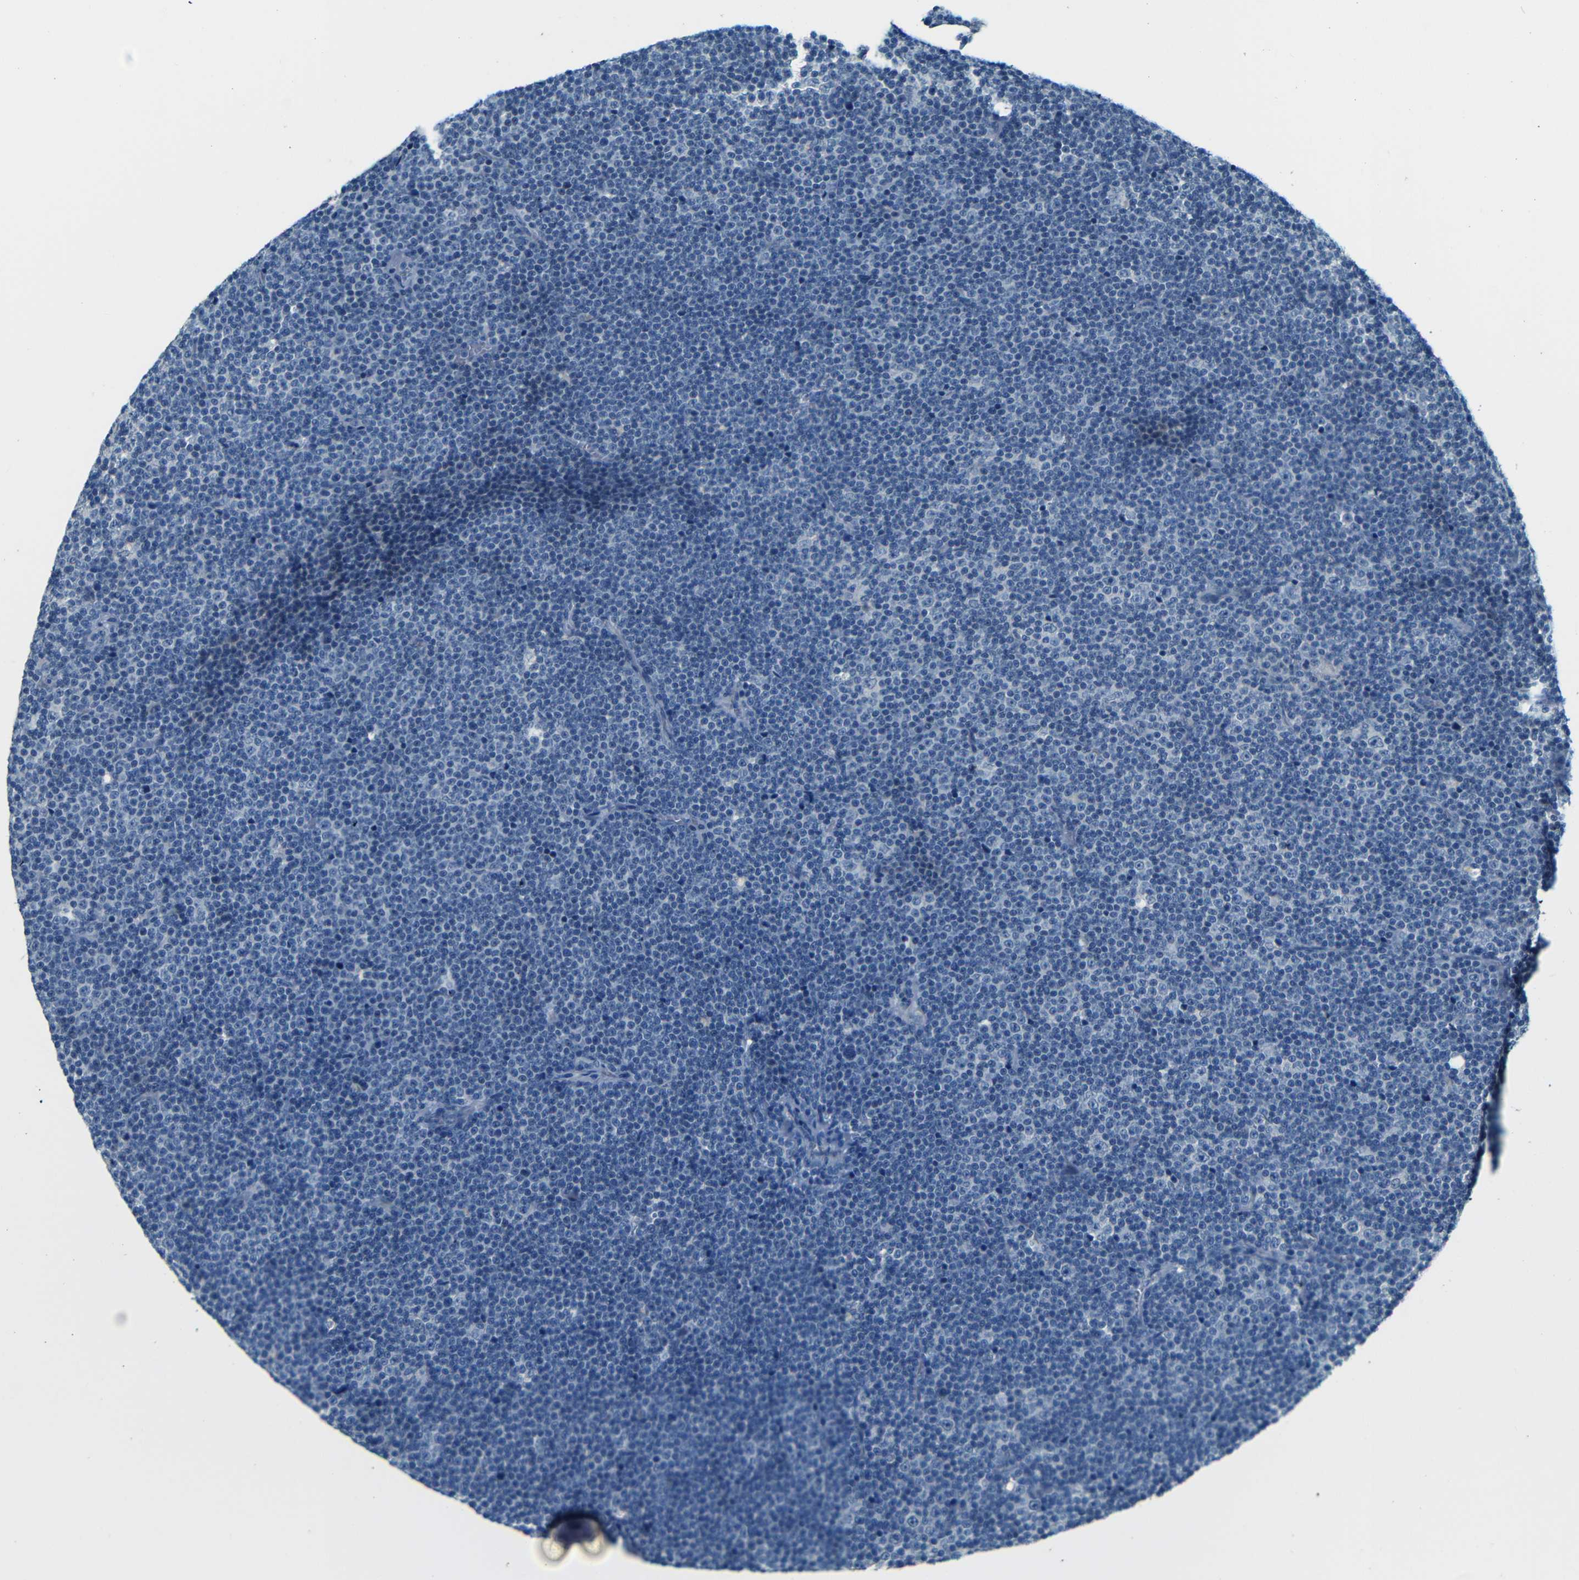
{"staining": {"intensity": "negative", "quantity": "none", "location": "none"}, "tissue": "lymphoma", "cell_type": "Tumor cells", "image_type": "cancer", "snomed": [{"axis": "morphology", "description": "Malignant lymphoma, non-Hodgkin's type, Low grade"}, {"axis": "topography", "description": "Lymph node"}], "caption": "This is an immunohistochemistry histopathology image of human malignant lymphoma, non-Hodgkin's type (low-grade). There is no positivity in tumor cells.", "gene": "ZMAT1", "patient": {"sex": "female", "age": 67}}